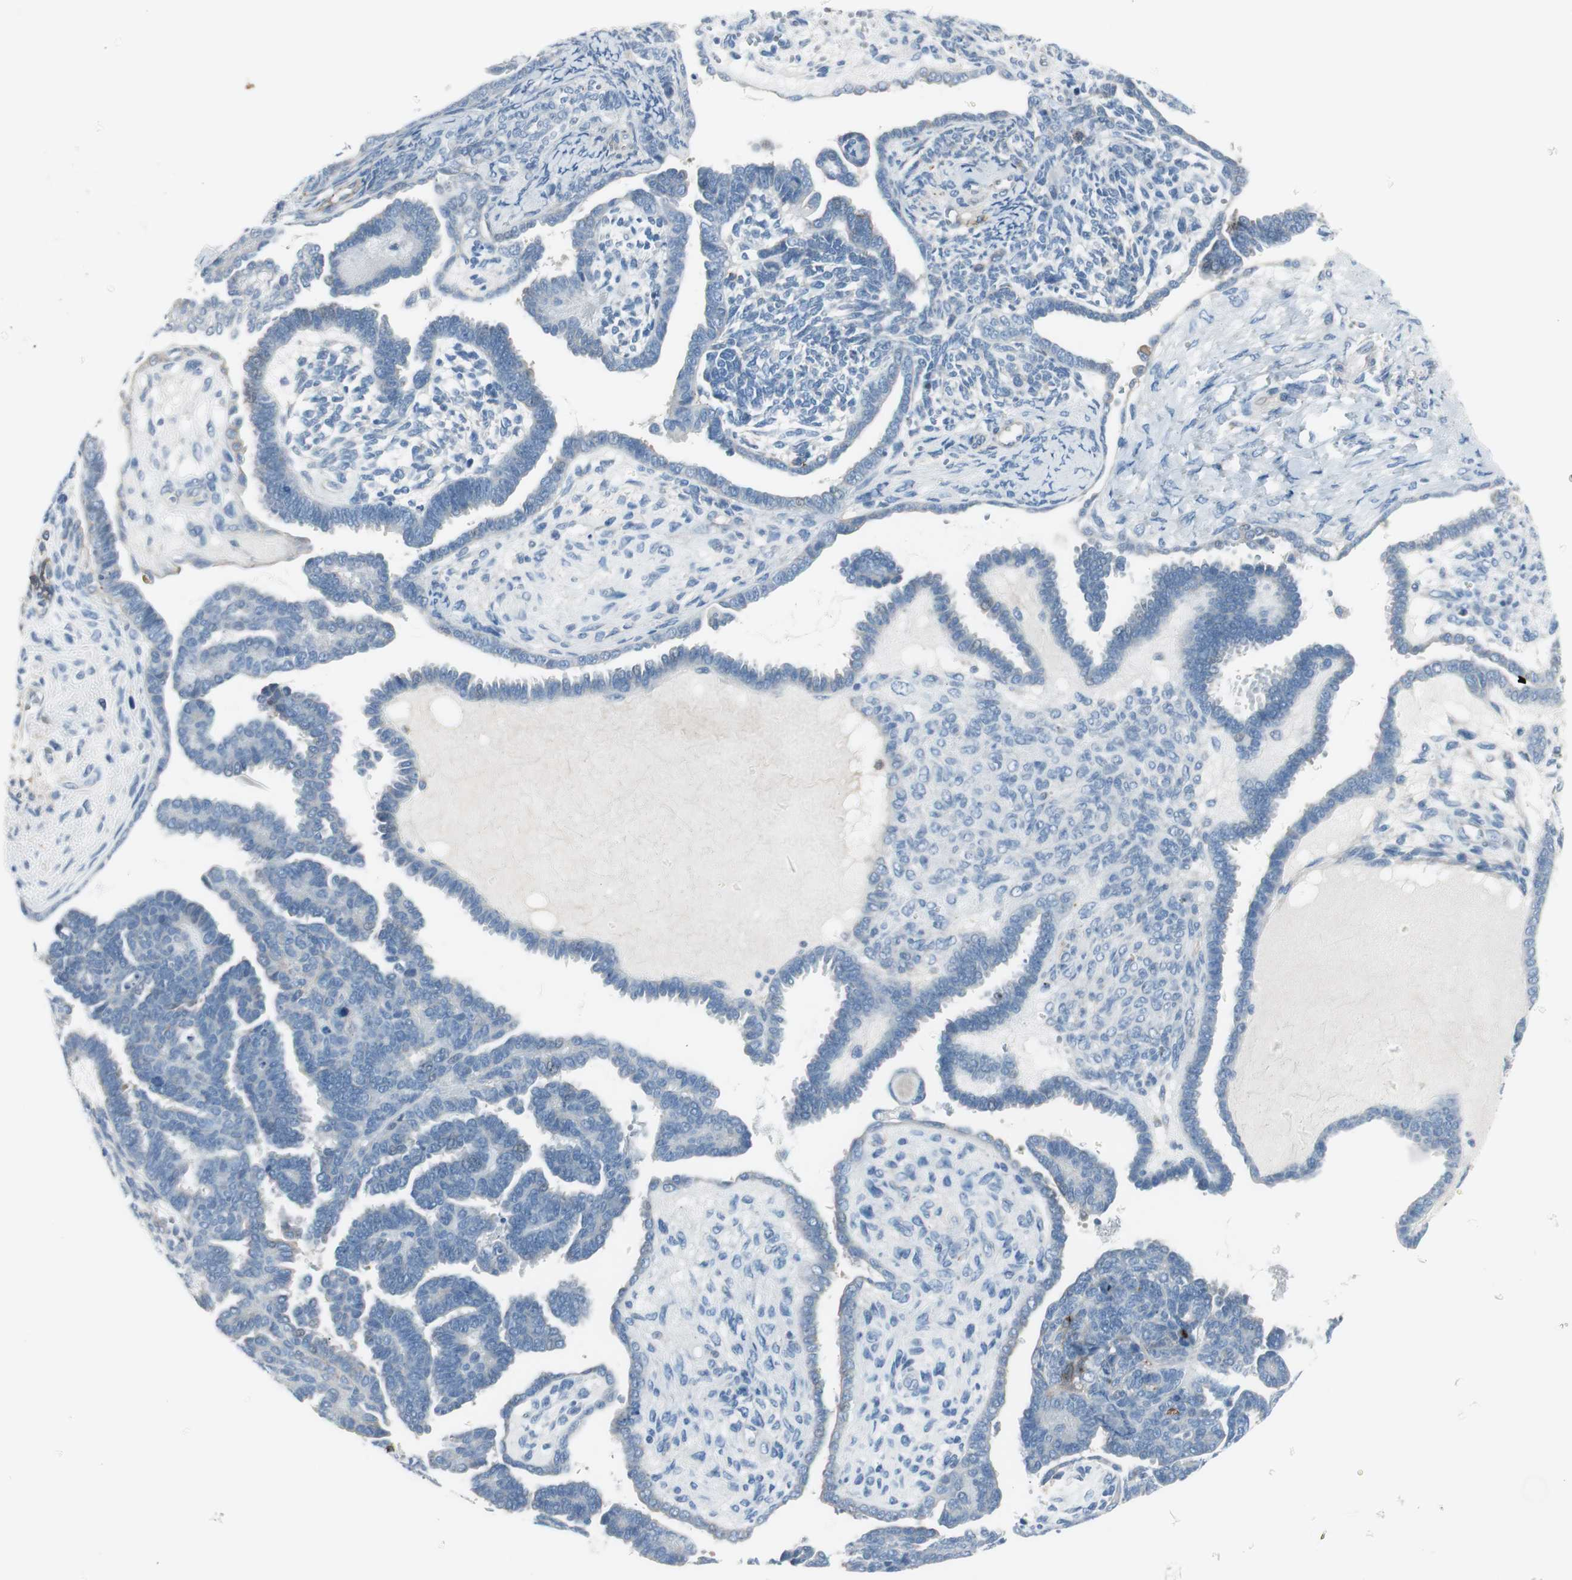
{"staining": {"intensity": "strong", "quantity": "<25%", "location": "cytoplasmic/membranous"}, "tissue": "endometrial cancer", "cell_type": "Tumor cells", "image_type": "cancer", "snomed": [{"axis": "morphology", "description": "Neoplasm, malignant, NOS"}, {"axis": "topography", "description": "Endometrium"}], "caption": "Endometrial malignant neoplasm tissue reveals strong cytoplasmic/membranous staining in approximately <25% of tumor cells", "gene": "CACNA2D1", "patient": {"sex": "female", "age": 74}}